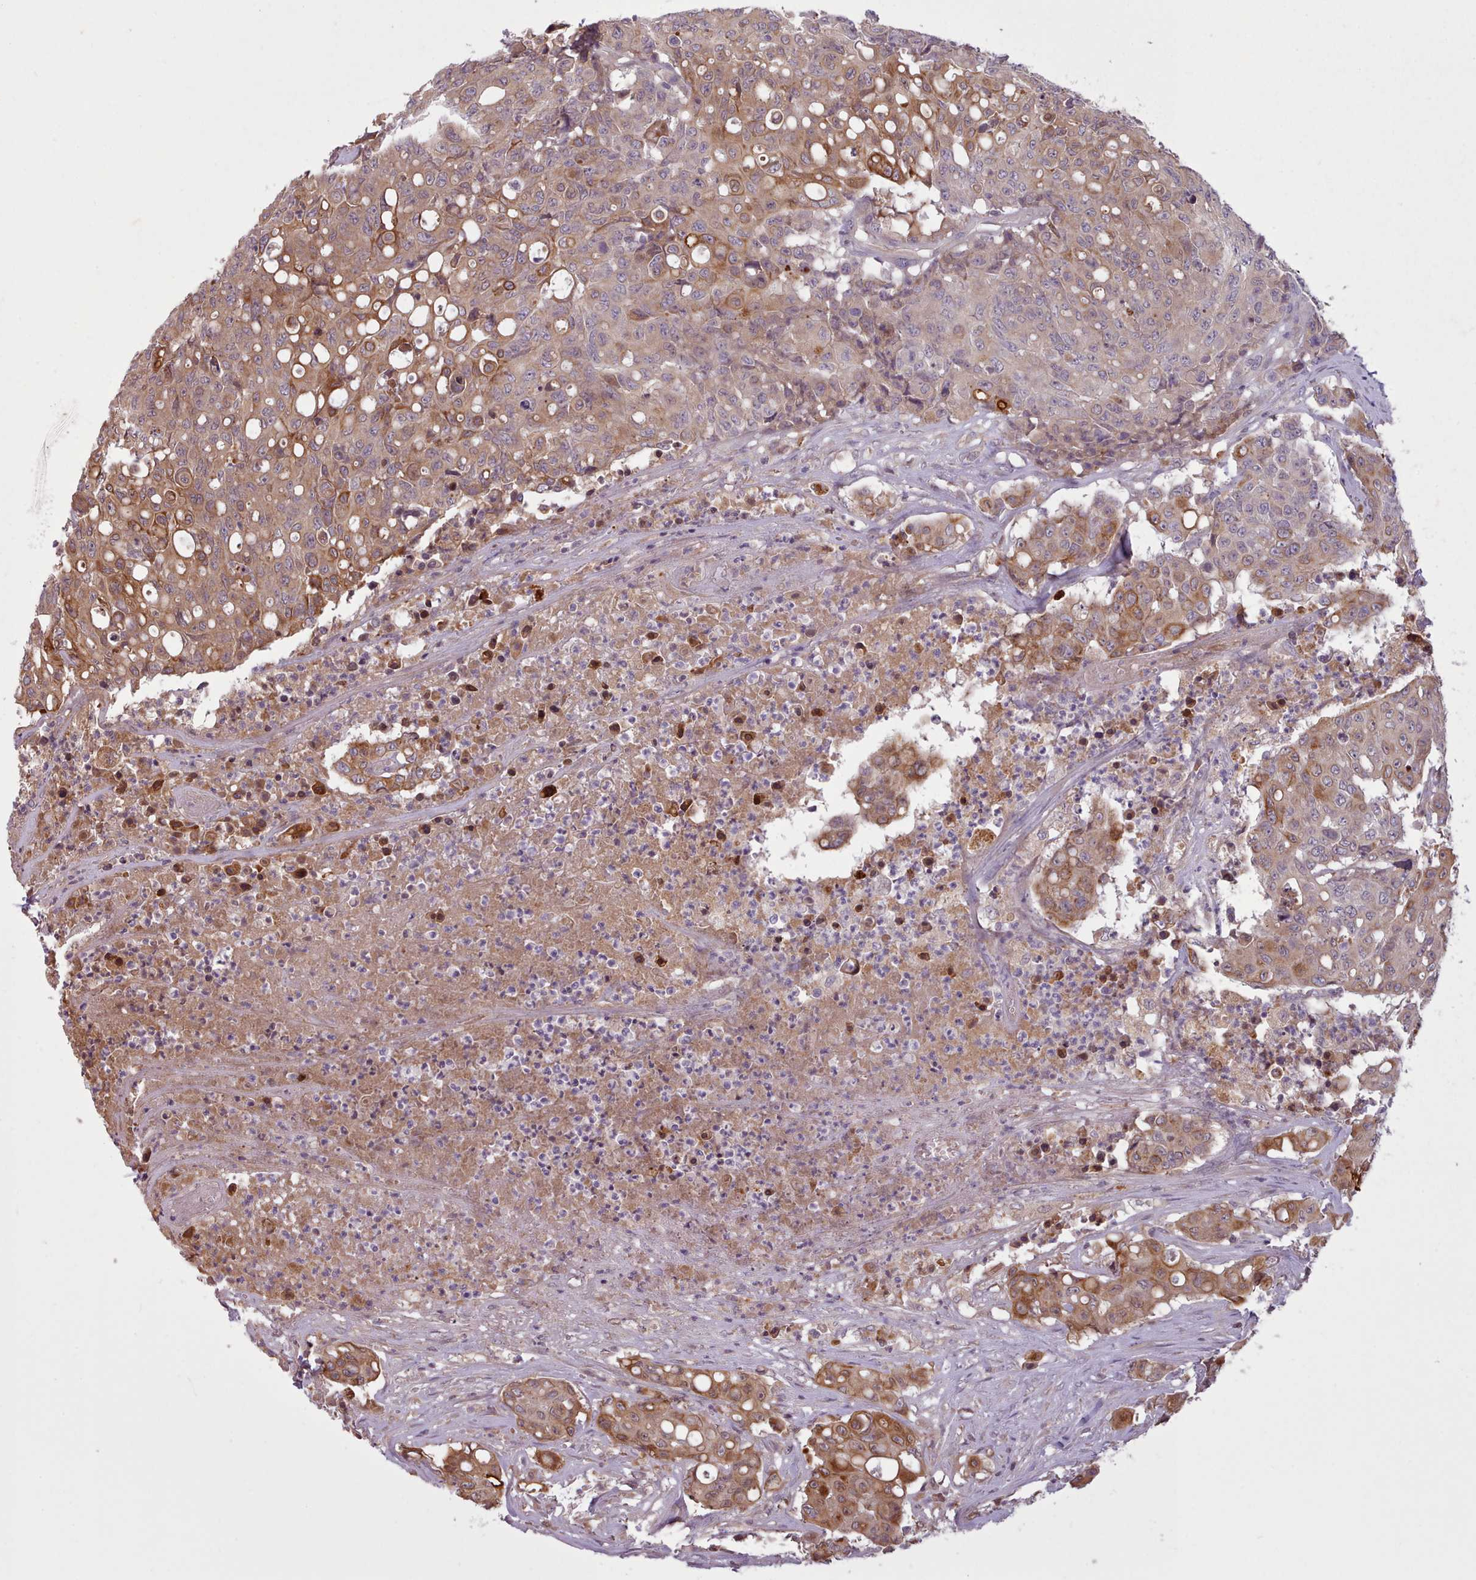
{"staining": {"intensity": "moderate", "quantity": "25%-75%", "location": "cytoplasmic/membranous"}, "tissue": "colorectal cancer", "cell_type": "Tumor cells", "image_type": "cancer", "snomed": [{"axis": "morphology", "description": "Adenocarcinoma, NOS"}, {"axis": "topography", "description": "Colon"}], "caption": "Colorectal cancer tissue demonstrates moderate cytoplasmic/membranous positivity in approximately 25%-75% of tumor cells", "gene": "NMRK1", "patient": {"sex": "male", "age": 51}}